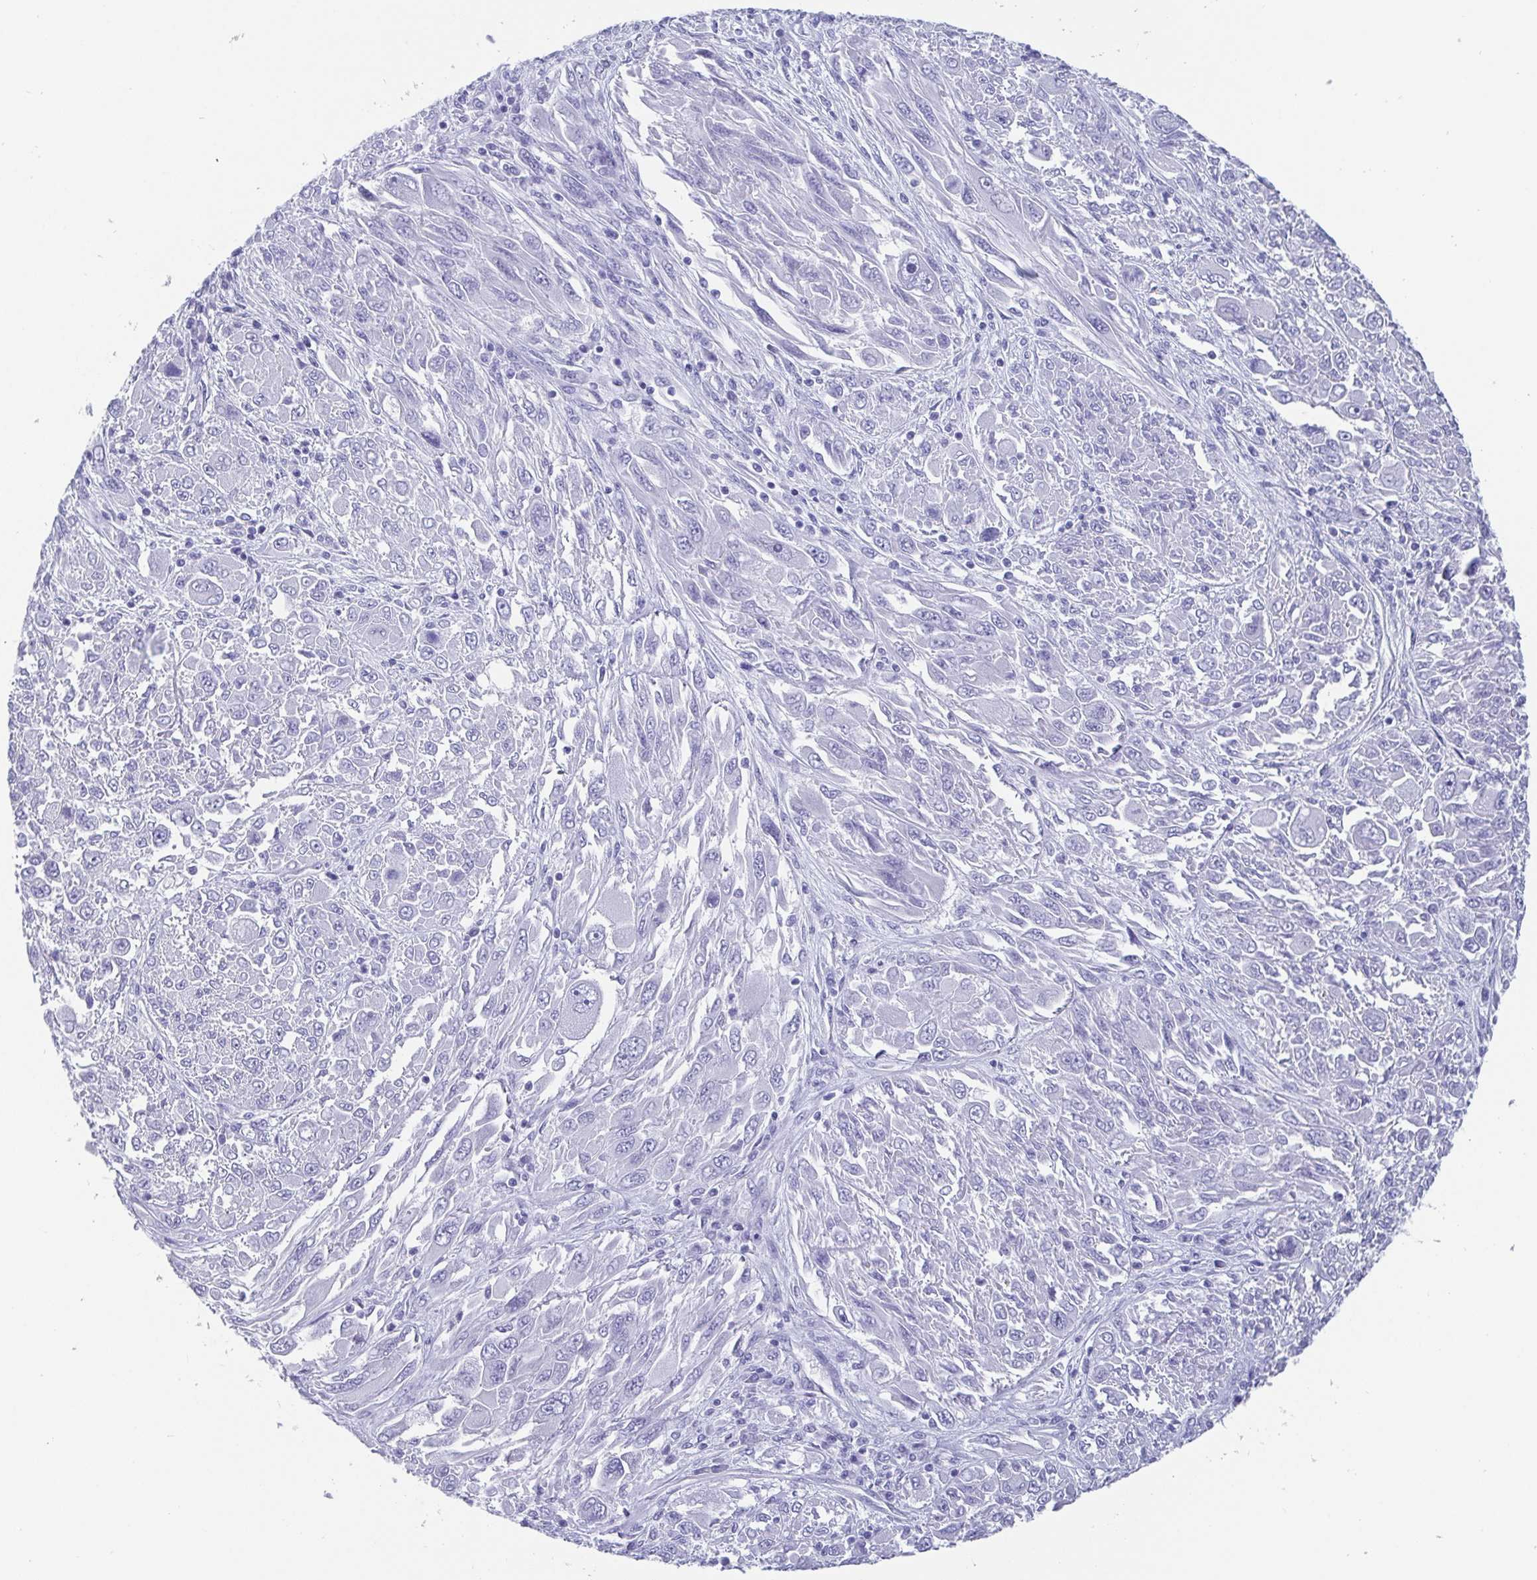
{"staining": {"intensity": "negative", "quantity": "none", "location": "none"}, "tissue": "melanoma", "cell_type": "Tumor cells", "image_type": "cancer", "snomed": [{"axis": "morphology", "description": "Malignant melanoma, NOS"}, {"axis": "topography", "description": "Skin"}], "caption": "Immunohistochemistry (IHC) of malignant melanoma displays no expression in tumor cells.", "gene": "SCGN", "patient": {"sex": "female", "age": 91}}